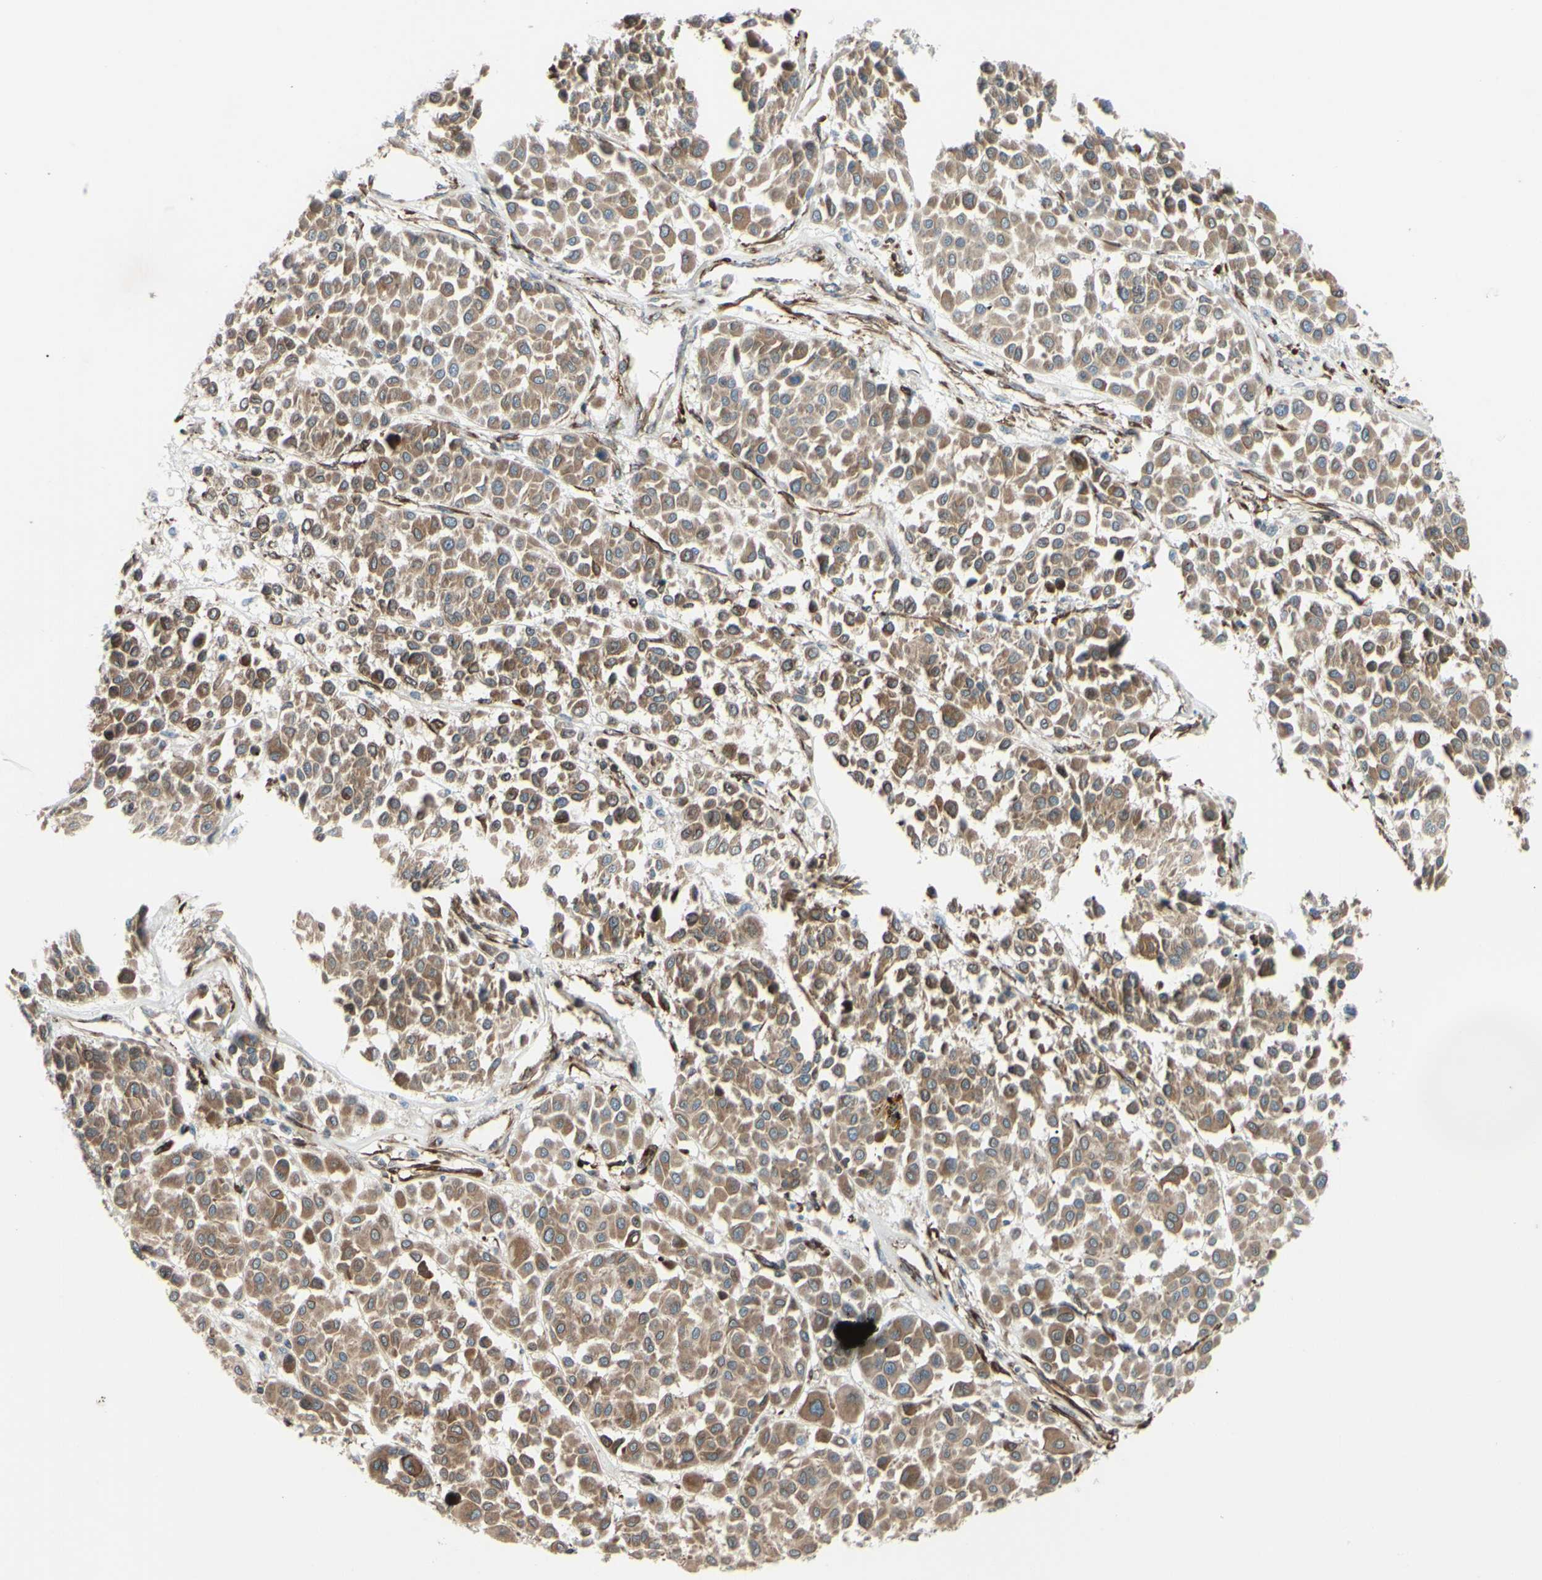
{"staining": {"intensity": "moderate", "quantity": ">75%", "location": "cytoplasmic/membranous"}, "tissue": "melanoma", "cell_type": "Tumor cells", "image_type": "cancer", "snomed": [{"axis": "morphology", "description": "Malignant melanoma, Metastatic site"}, {"axis": "topography", "description": "Soft tissue"}], "caption": "This image demonstrates immunohistochemistry (IHC) staining of malignant melanoma (metastatic site), with medium moderate cytoplasmic/membranous positivity in about >75% of tumor cells.", "gene": "PRAF2", "patient": {"sex": "male", "age": 41}}